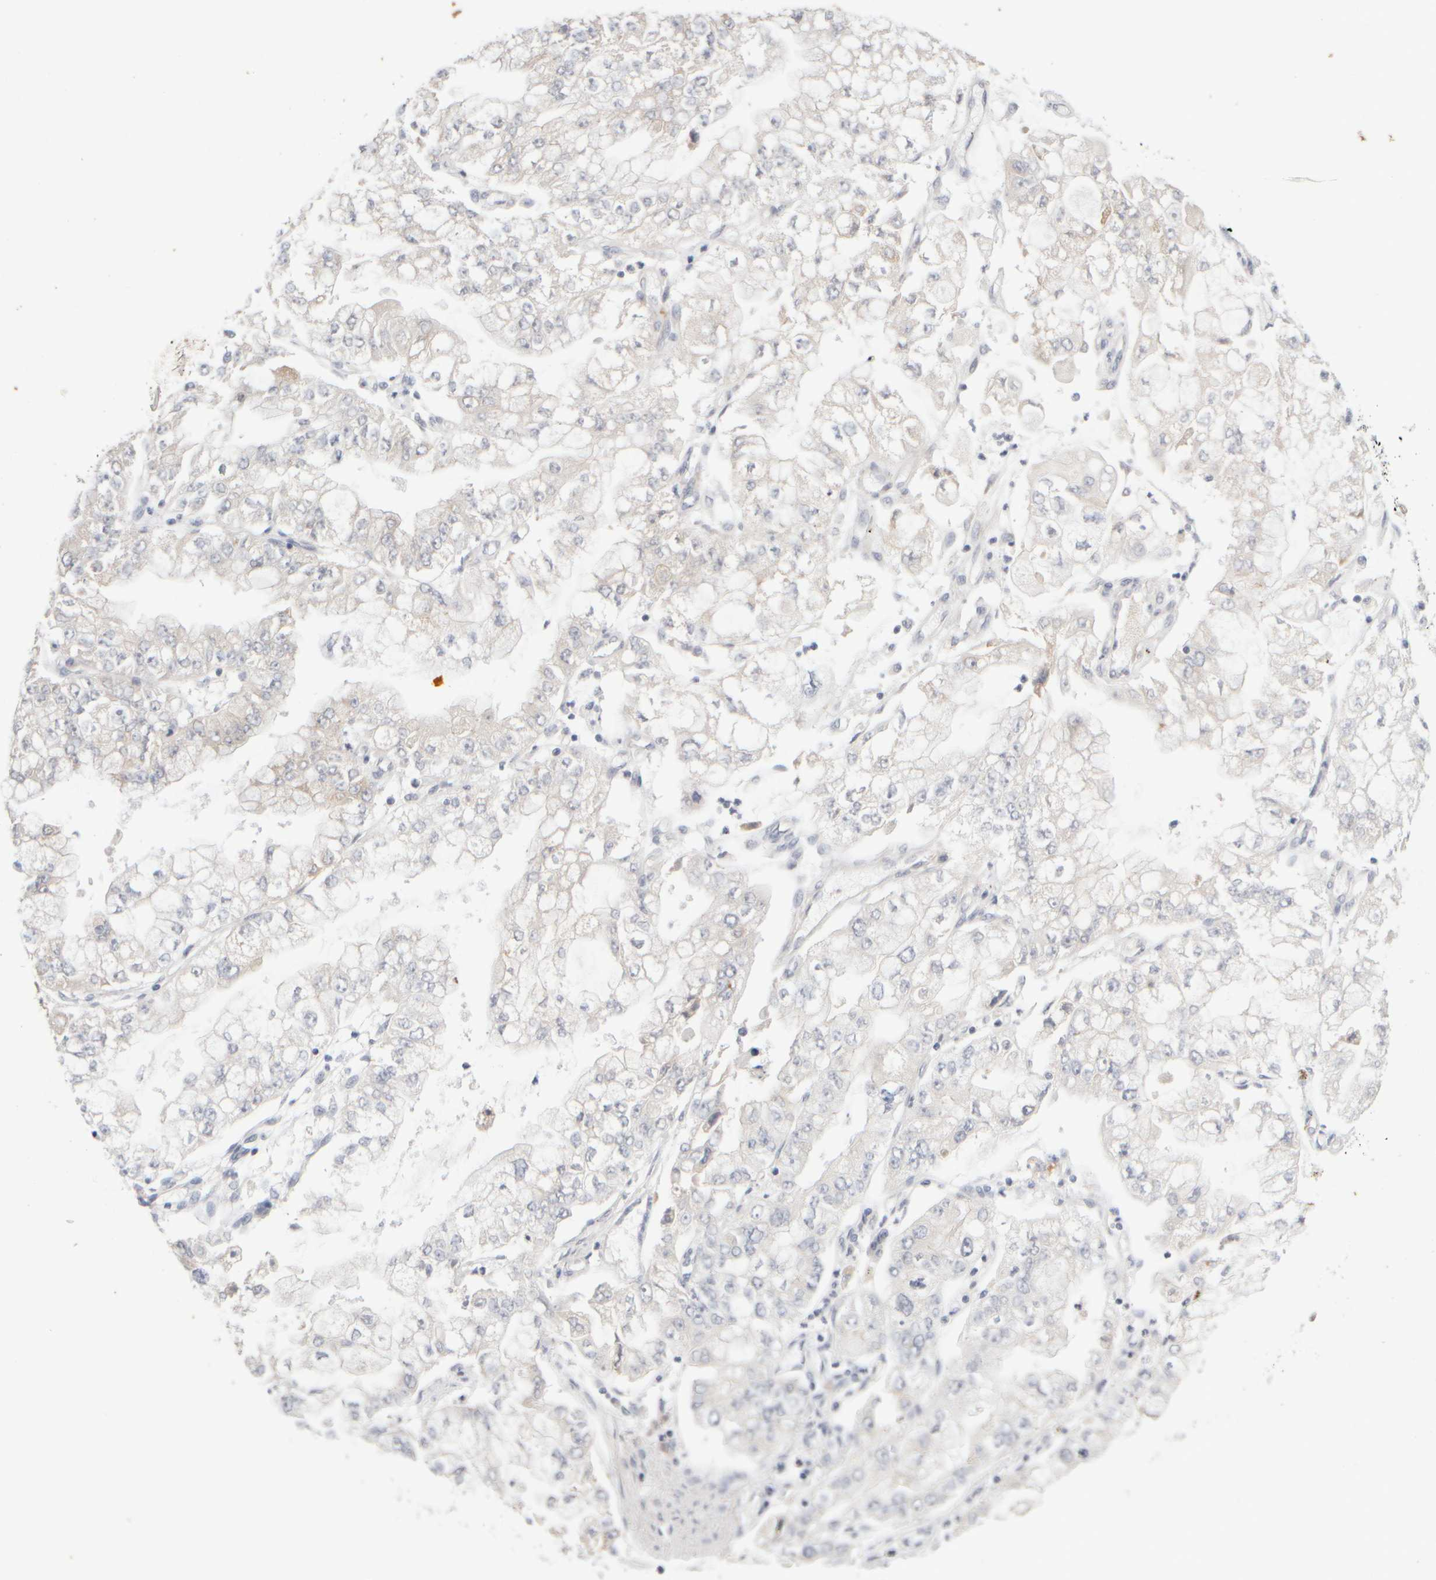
{"staining": {"intensity": "negative", "quantity": "none", "location": "none"}, "tissue": "stomach cancer", "cell_type": "Tumor cells", "image_type": "cancer", "snomed": [{"axis": "morphology", "description": "Adenocarcinoma, NOS"}, {"axis": "topography", "description": "Stomach"}], "caption": "High magnification brightfield microscopy of adenocarcinoma (stomach) stained with DAB (brown) and counterstained with hematoxylin (blue): tumor cells show no significant expression. (DAB (3,3'-diaminobenzidine) IHC with hematoxylin counter stain).", "gene": "GOPC", "patient": {"sex": "male", "age": 76}}